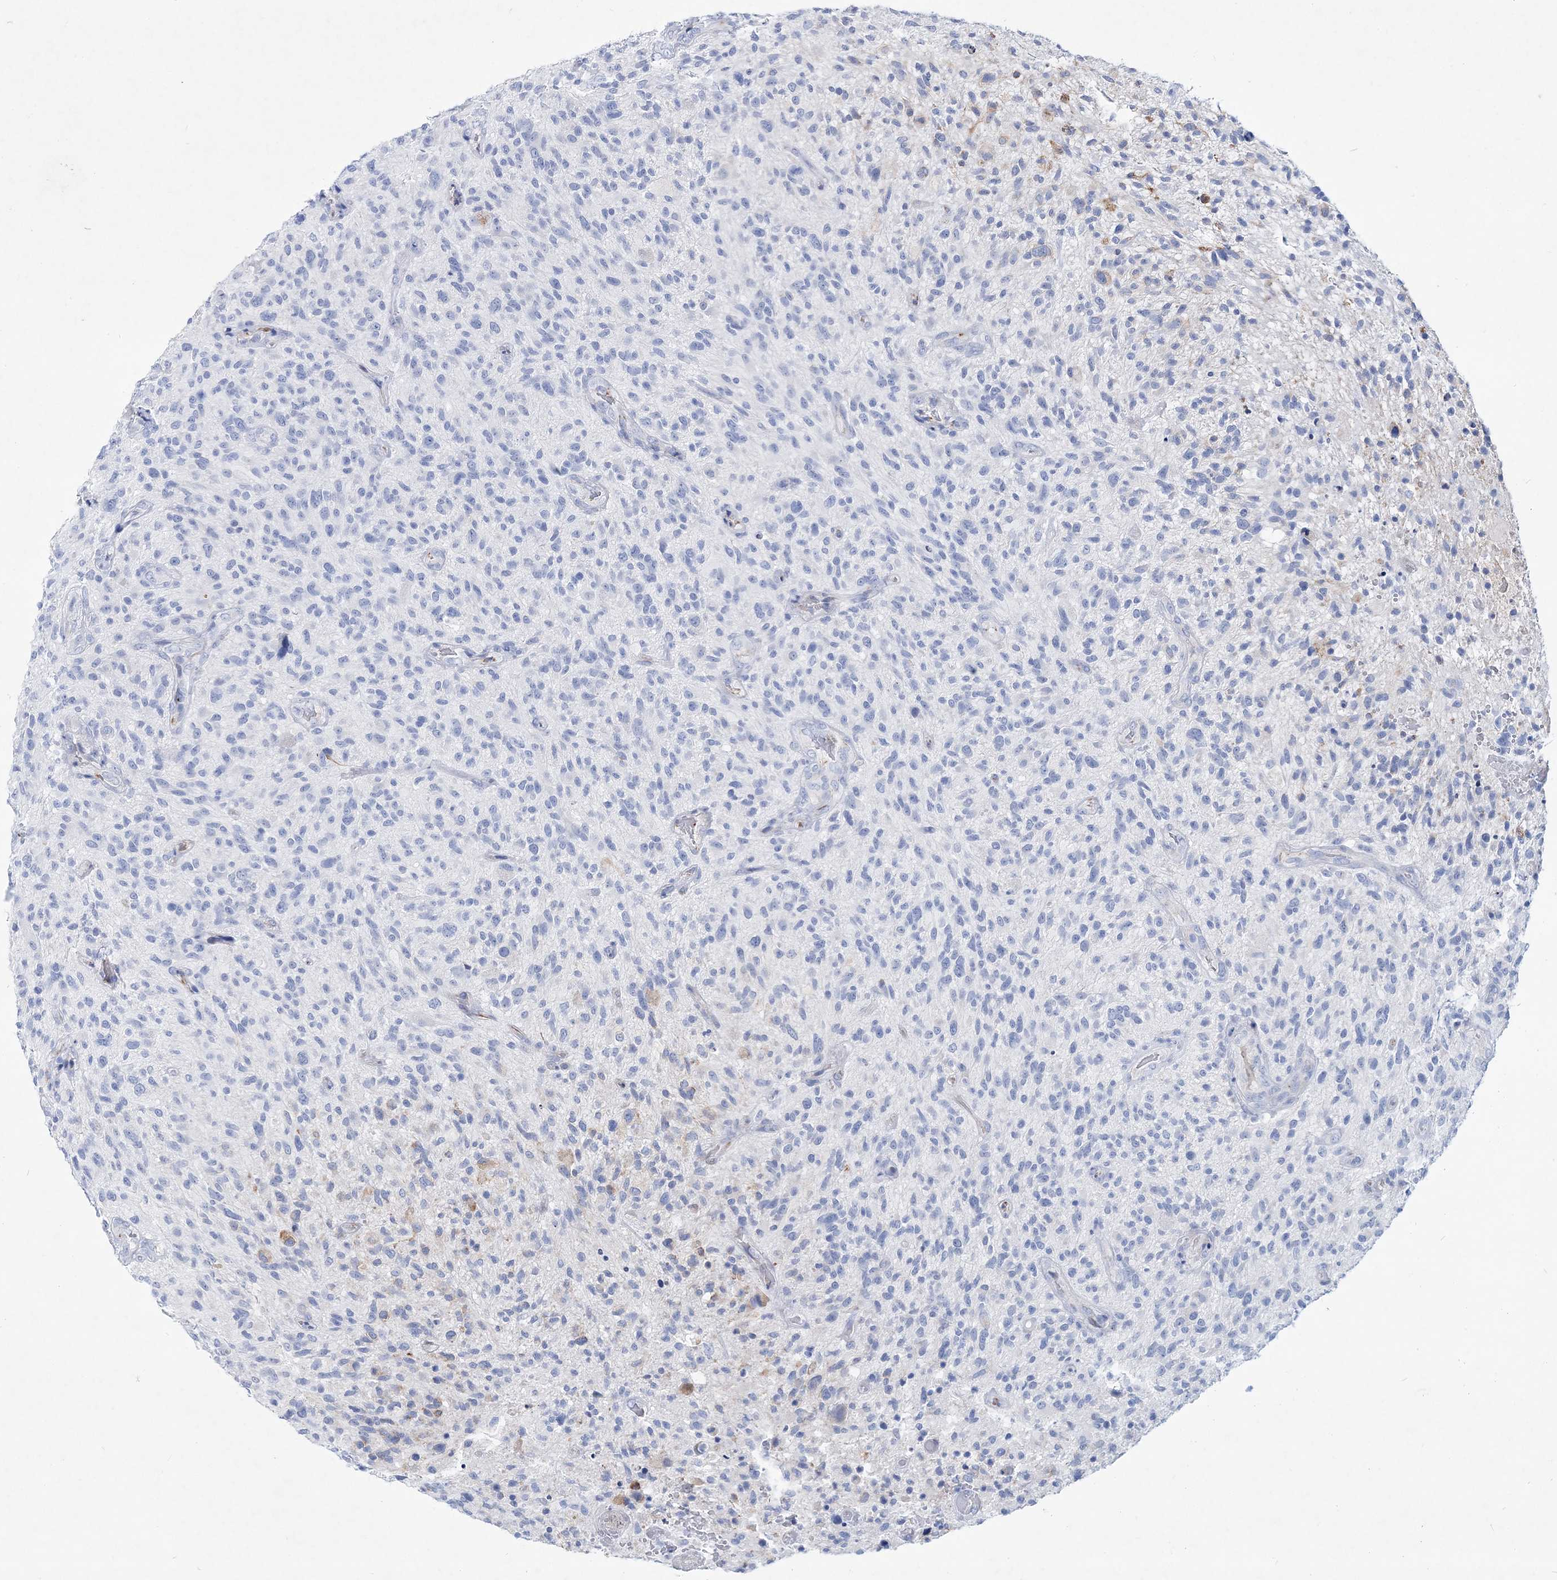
{"staining": {"intensity": "negative", "quantity": "none", "location": "none"}, "tissue": "glioma", "cell_type": "Tumor cells", "image_type": "cancer", "snomed": [{"axis": "morphology", "description": "Glioma, malignant, High grade"}, {"axis": "topography", "description": "Brain"}], "caption": "This is an immunohistochemistry (IHC) photomicrograph of malignant high-grade glioma. There is no positivity in tumor cells.", "gene": "SPINK7", "patient": {"sex": "male", "age": 47}}